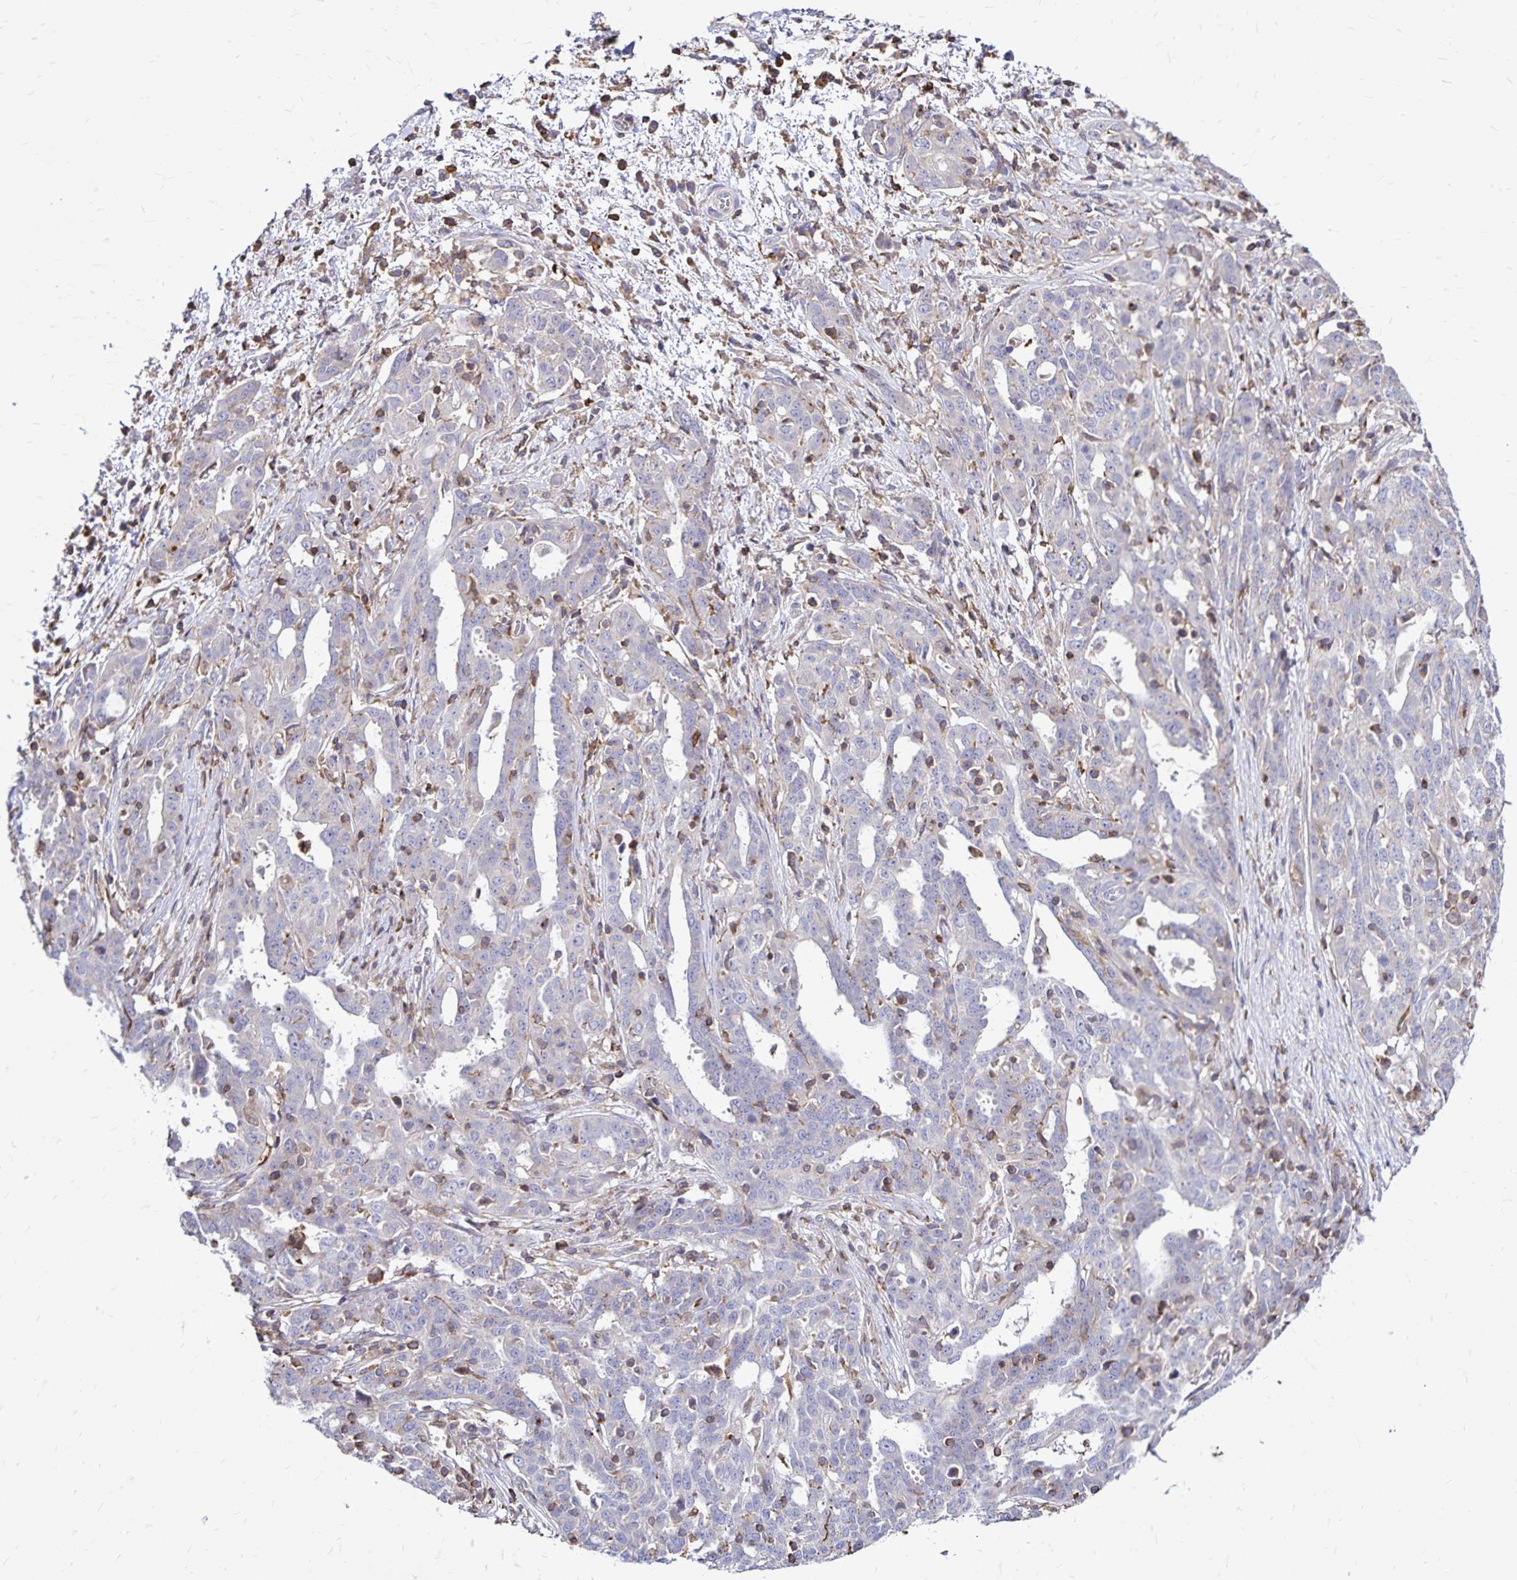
{"staining": {"intensity": "weak", "quantity": "<25%", "location": "cytoplasmic/membranous"}, "tissue": "ovarian cancer", "cell_type": "Tumor cells", "image_type": "cancer", "snomed": [{"axis": "morphology", "description": "Cystadenocarcinoma, serous, NOS"}, {"axis": "topography", "description": "Ovary"}], "caption": "There is no significant positivity in tumor cells of ovarian serous cystadenocarcinoma.", "gene": "NAGPA", "patient": {"sex": "female", "age": 67}}